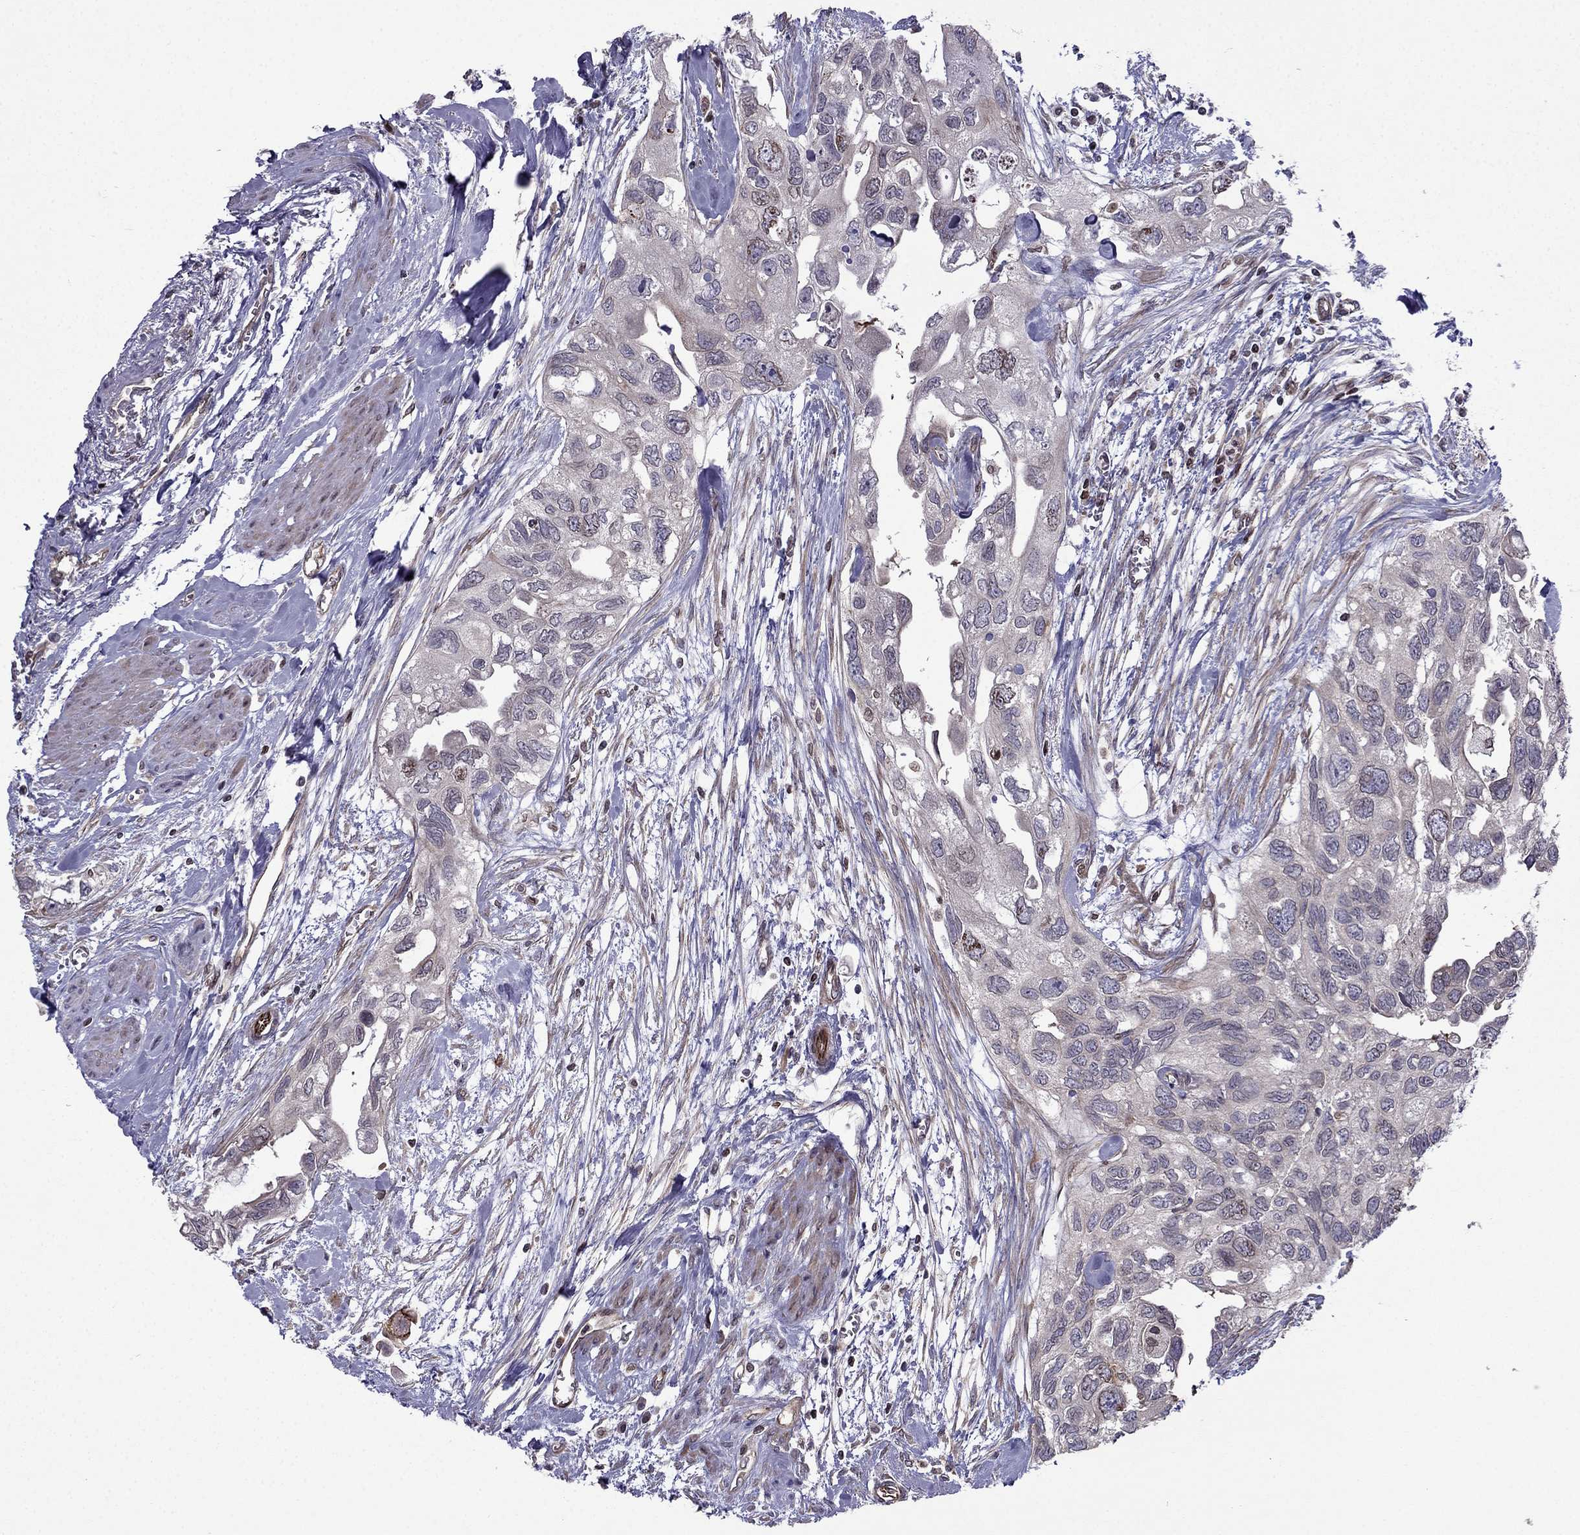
{"staining": {"intensity": "negative", "quantity": "none", "location": "none"}, "tissue": "urothelial cancer", "cell_type": "Tumor cells", "image_type": "cancer", "snomed": [{"axis": "morphology", "description": "Urothelial carcinoma, High grade"}, {"axis": "topography", "description": "Urinary bladder"}], "caption": "Protein analysis of urothelial cancer exhibits no significant staining in tumor cells.", "gene": "CDC42BPA", "patient": {"sex": "male", "age": 59}}